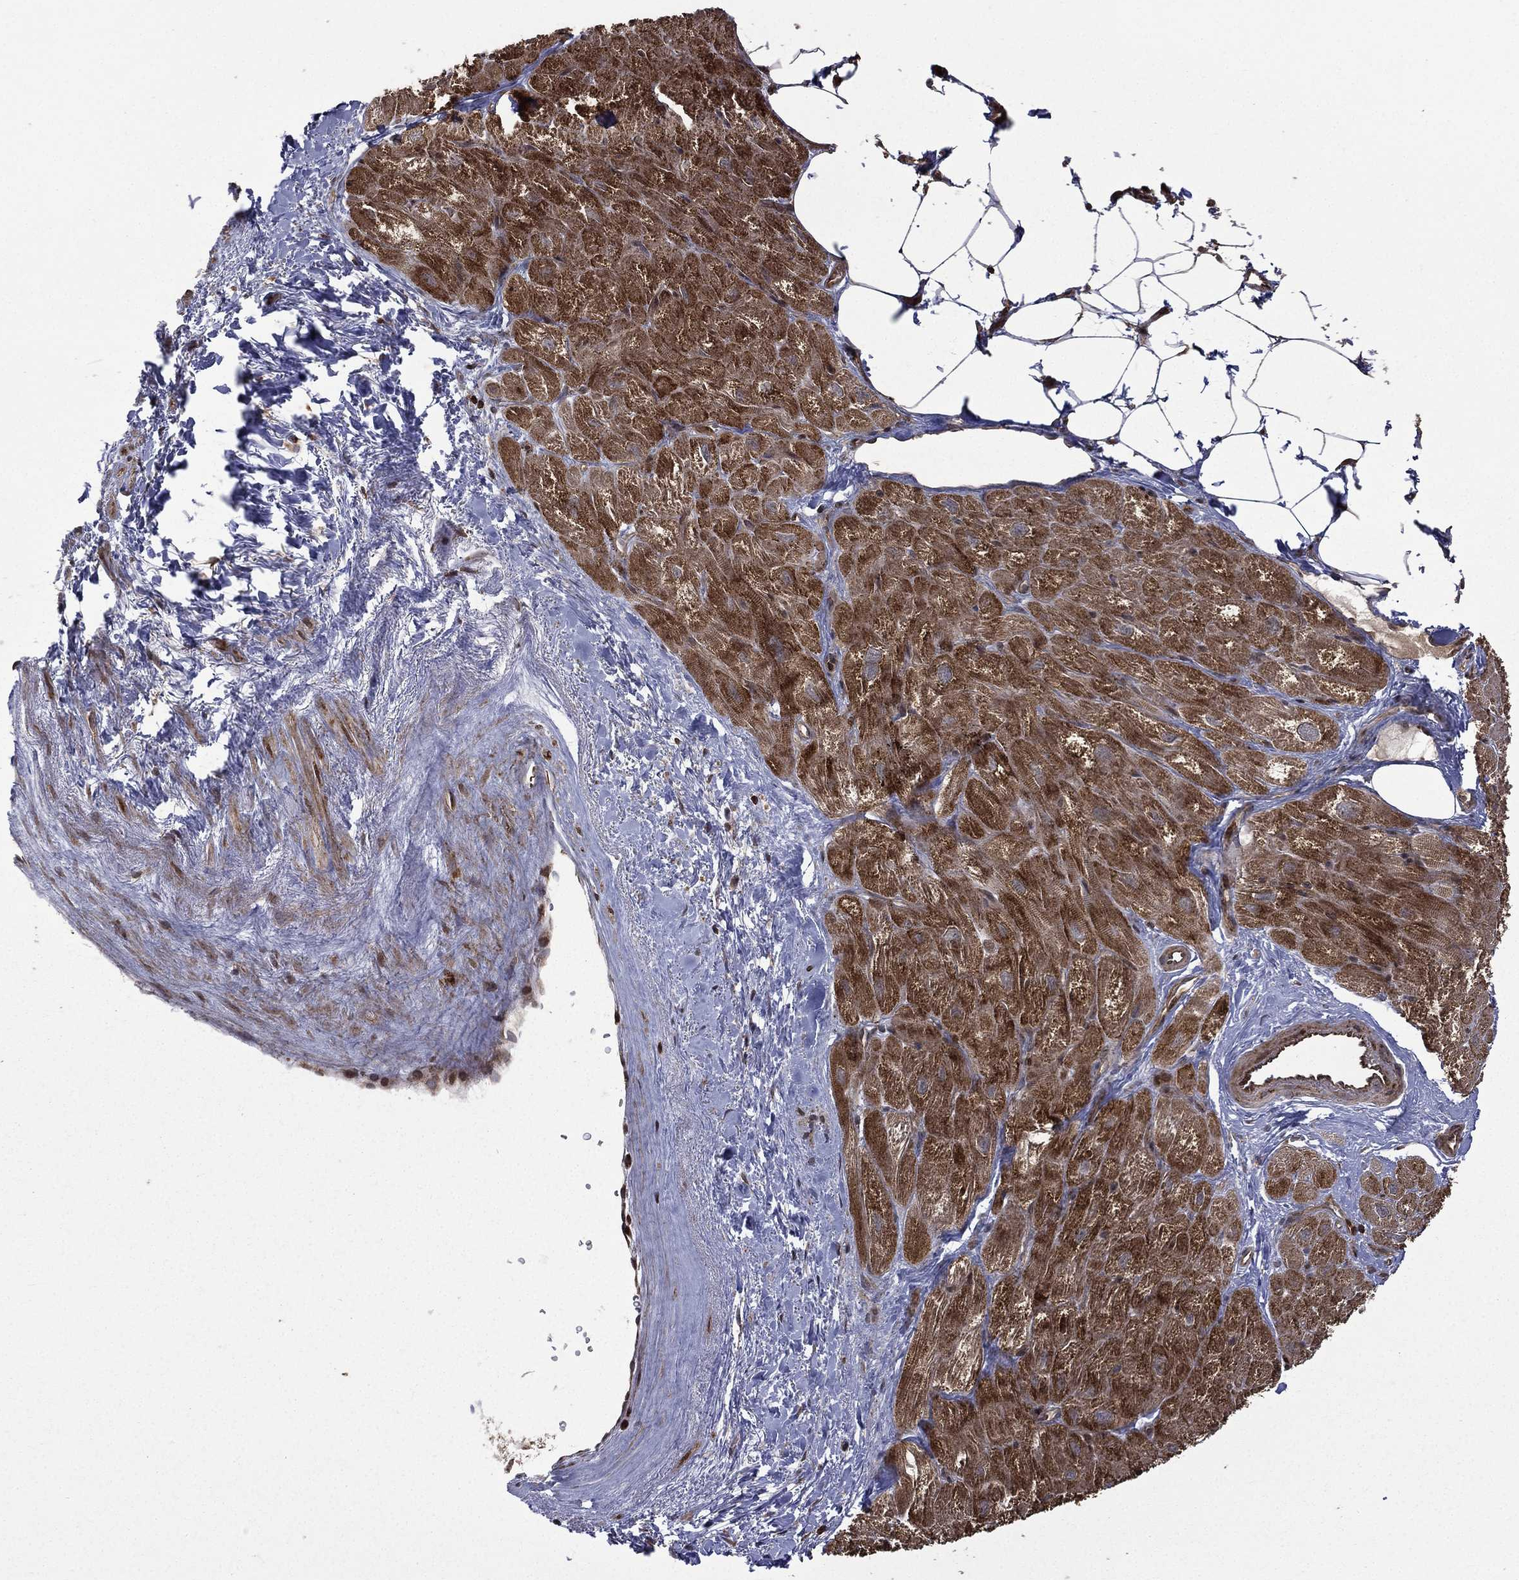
{"staining": {"intensity": "strong", "quantity": ">75%", "location": "cytoplasmic/membranous"}, "tissue": "heart muscle", "cell_type": "Cardiomyocytes", "image_type": "normal", "snomed": [{"axis": "morphology", "description": "Normal tissue, NOS"}, {"axis": "topography", "description": "Heart"}], "caption": "An immunohistochemistry micrograph of unremarkable tissue is shown. Protein staining in brown highlights strong cytoplasmic/membranous positivity in heart muscle within cardiomyocytes.", "gene": "GIMAP6", "patient": {"sex": "male", "age": 62}}